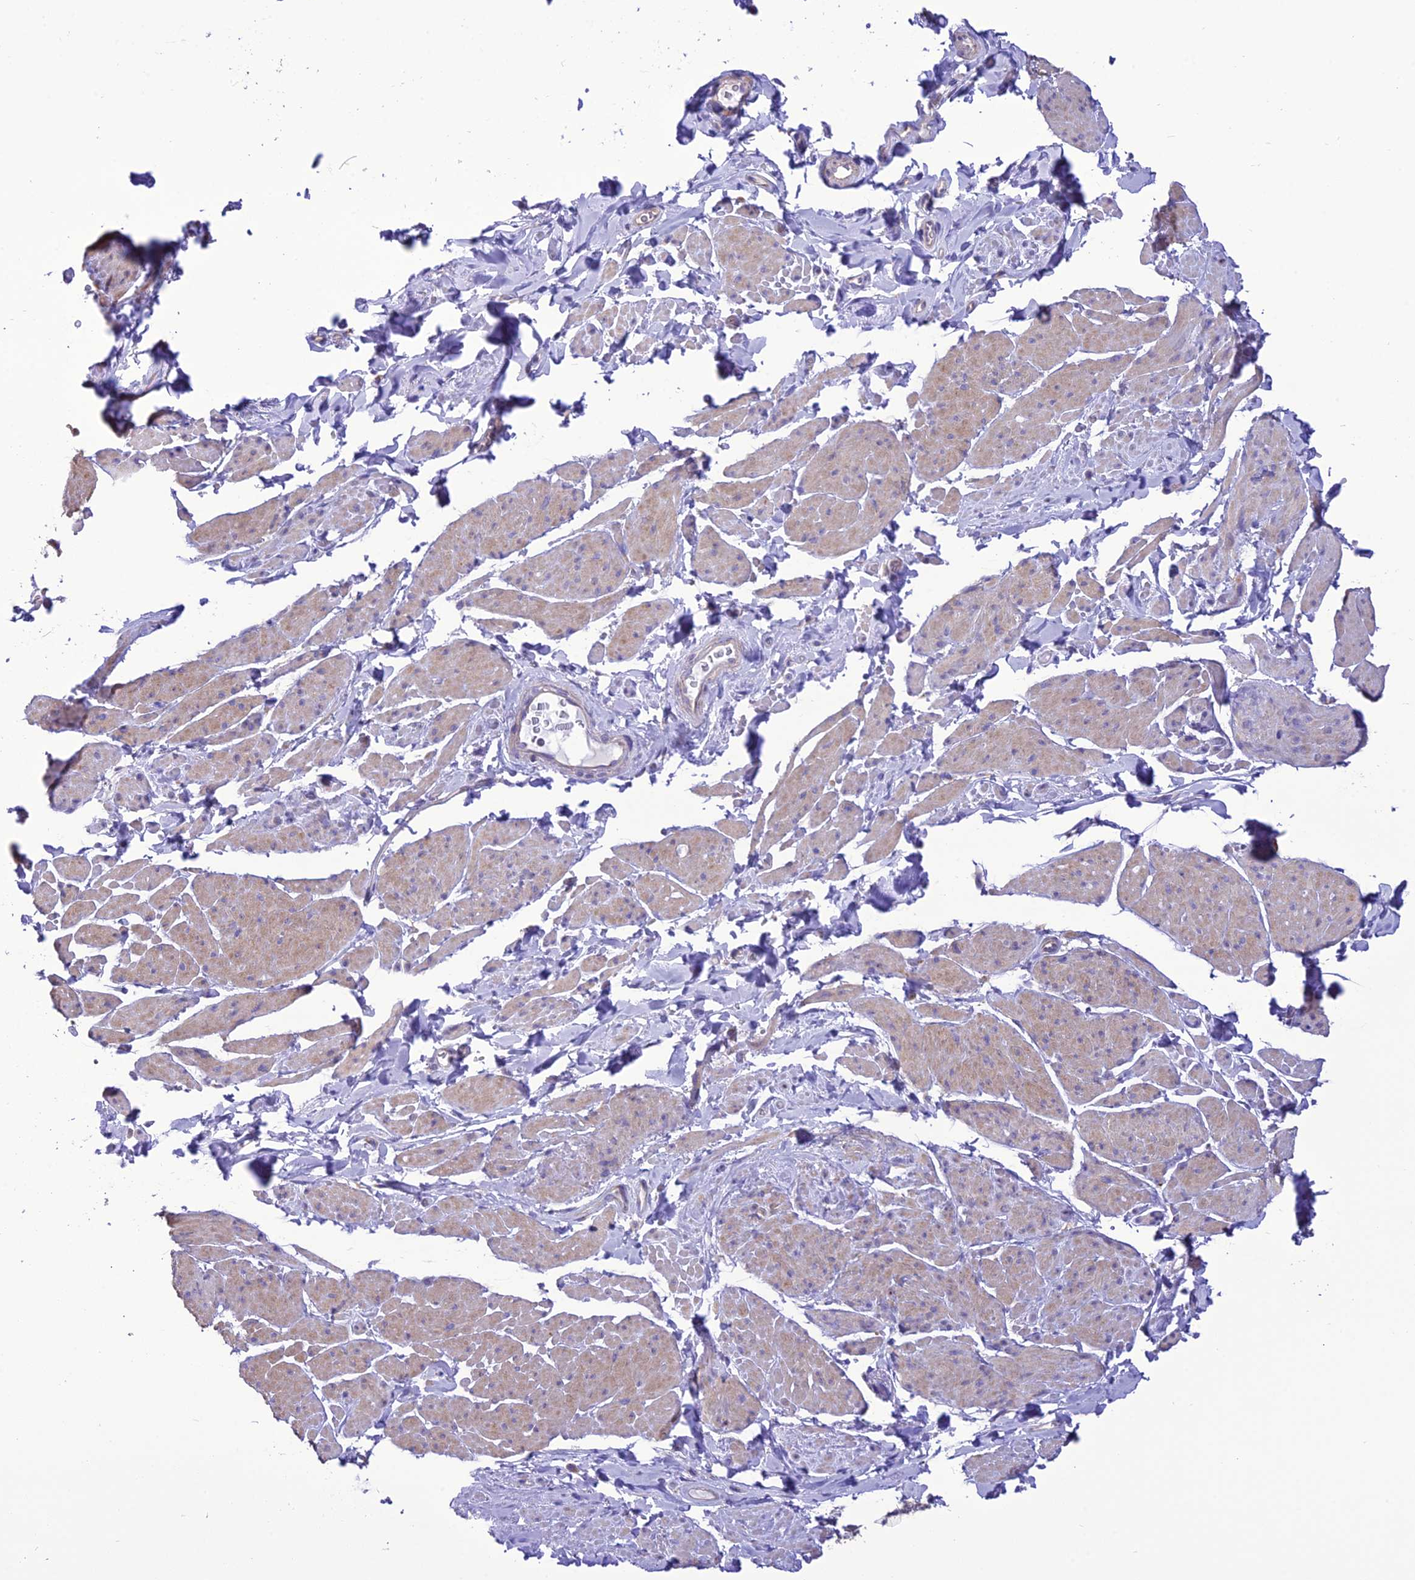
{"staining": {"intensity": "weak", "quantity": "<25%", "location": "cytoplasmic/membranous"}, "tissue": "smooth muscle", "cell_type": "Smooth muscle cells", "image_type": "normal", "snomed": [{"axis": "morphology", "description": "Normal tissue, NOS"}, {"axis": "topography", "description": "Smooth muscle"}, {"axis": "topography", "description": "Peripheral nerve tissue"}], "caption": "IHC of unremarkable smooth muscle exhibits no expression in smooth muscle cells.", "gene": "MAP3K12", "patient": {"sex": "male", "age": 69}}